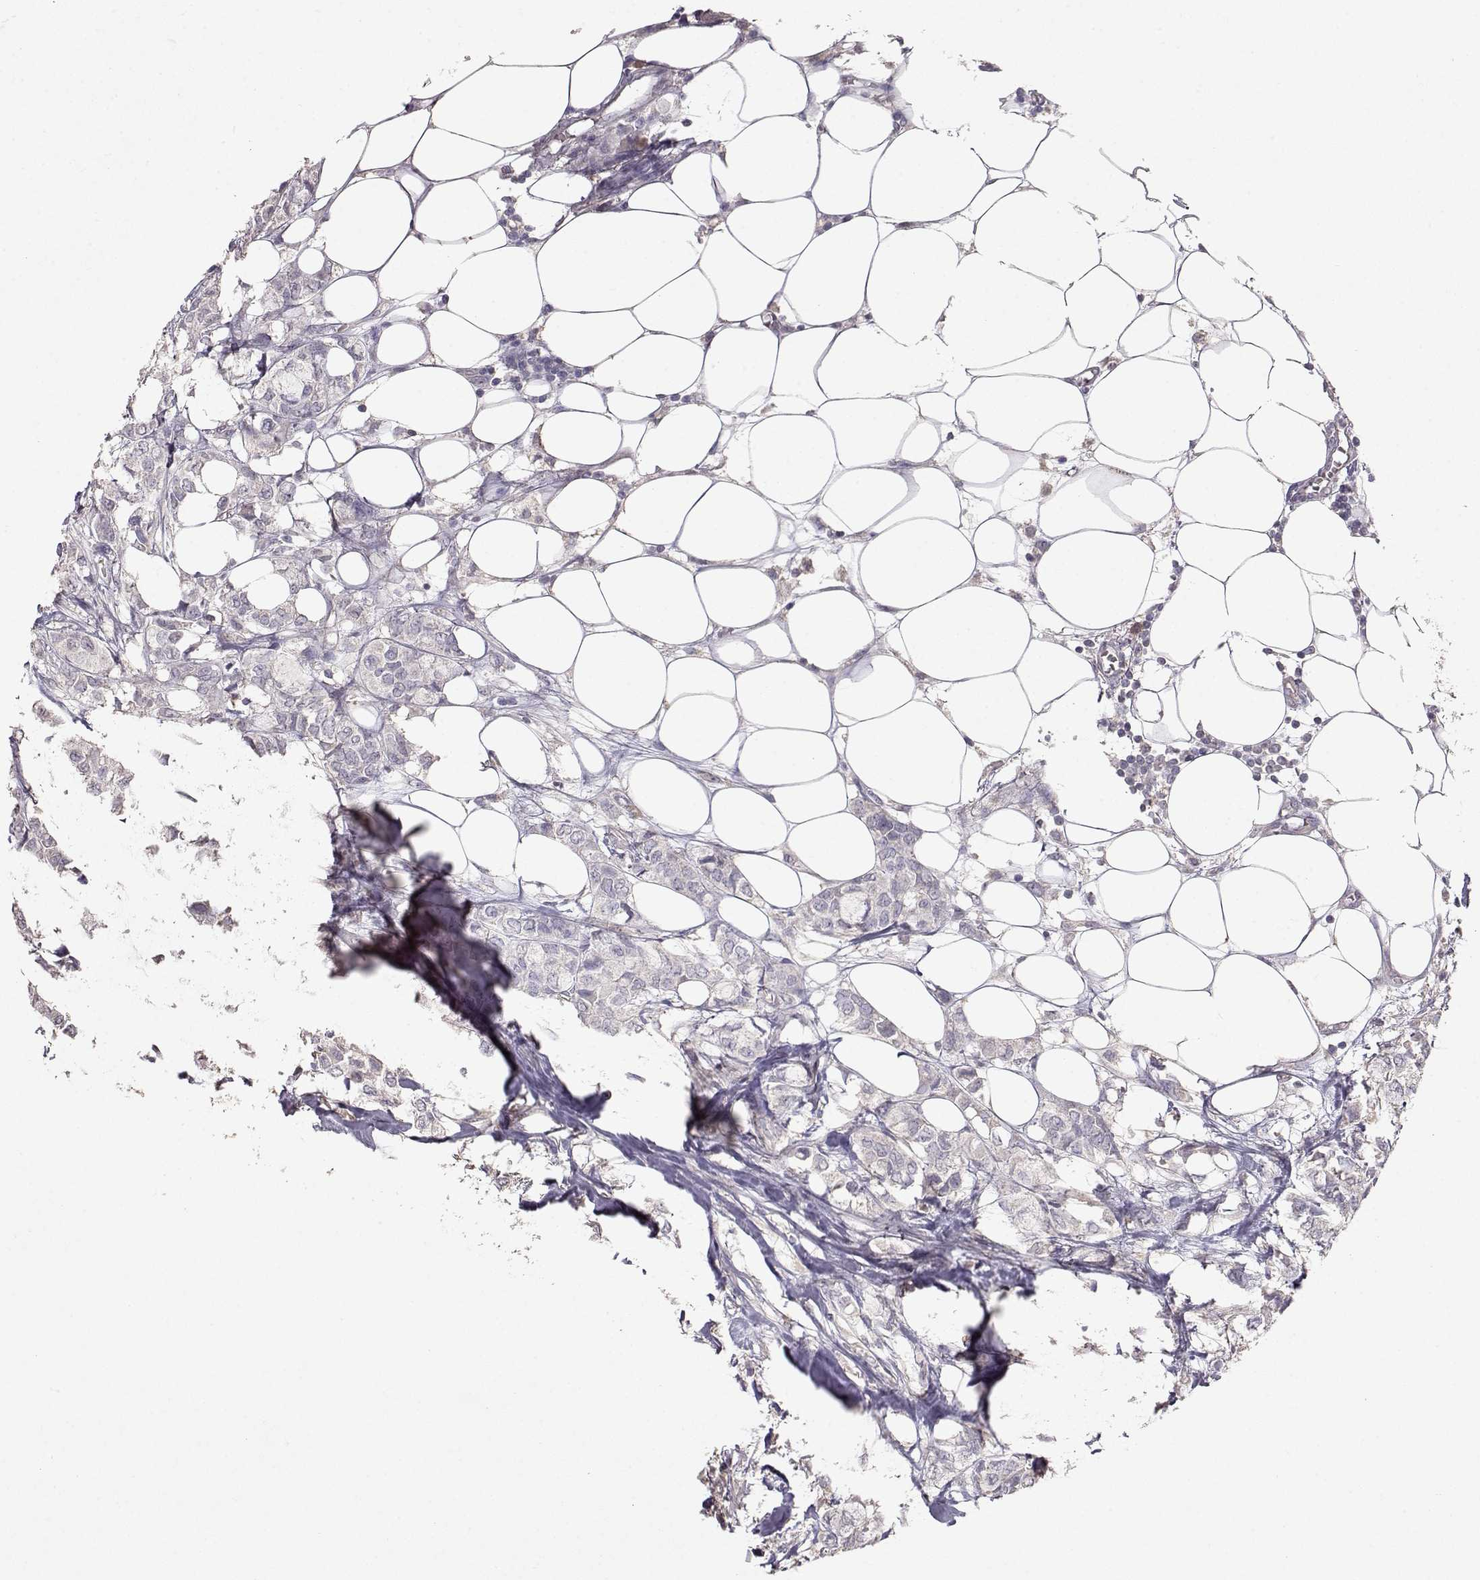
{"staining": {"intensity": "negative", "quantity": "none", "location": "none"}, "tissue": "breast cancer", "cell_type": "Tumor cells", "image_type": "cancer", "snomed": [{"axis": "morphology", "description": "Duct carcinoma"}, {"axis": "topography", "description": "Breast"}], "caption": "A histopathology image of breast cancer (intraductal carcinoma) stained for a protein displays no brown staining in tumor cells. (DAB (3,3'-diaminobenzidine) IHC, high magnification).", "gene": "PMCH", "patient": {"sex": "female", "age": 85}}